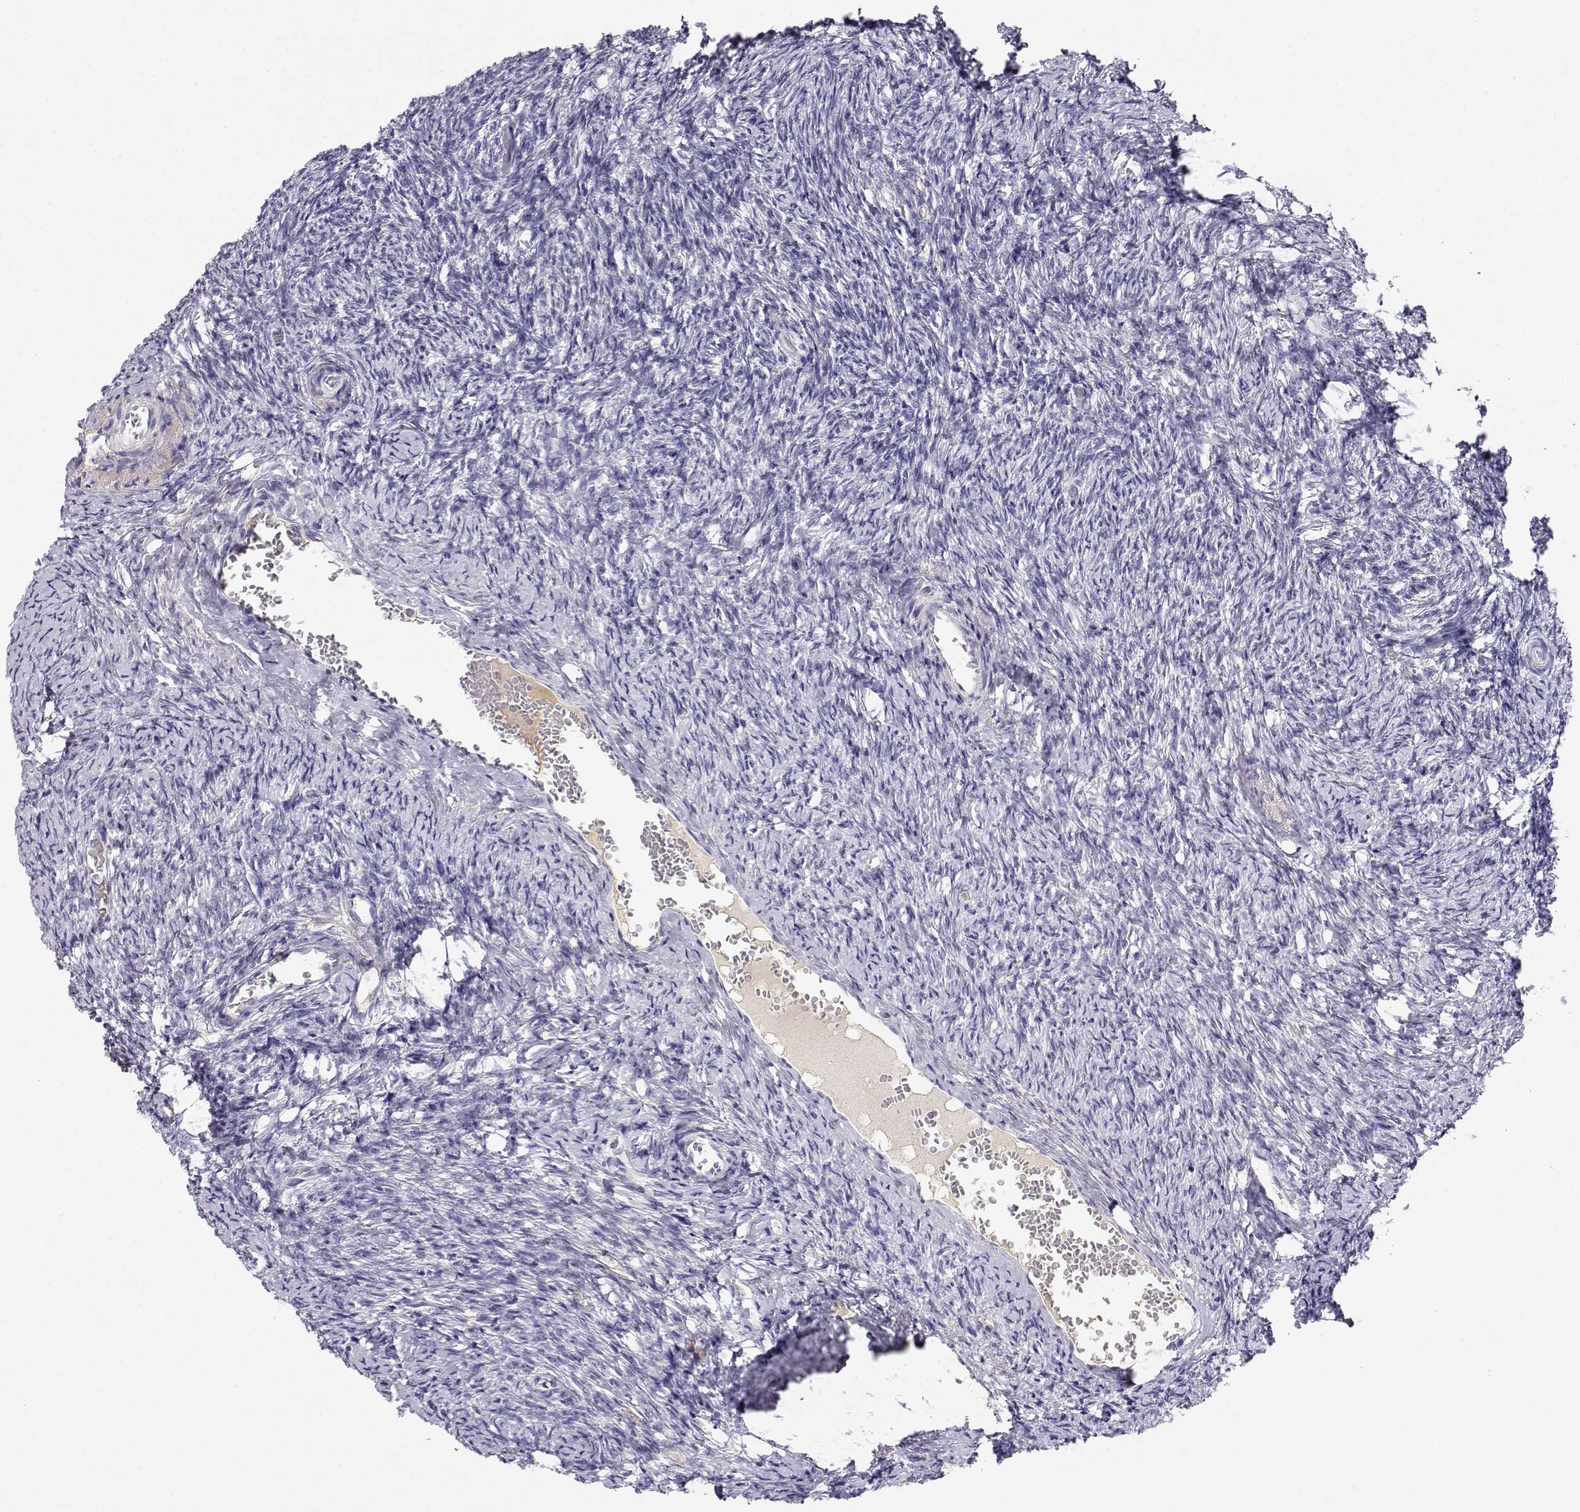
{"staining": {"intensity": "negative", "quantity": "none", "location": "none"}, "tissue": "ovary", "cell_type": "Follicle cells", "image_type": "normal", "snomed": [{"axis": "morphology", "description": "Normal tissue, NOS"}, {"axis": "topography", "description": "Ovary"}], "caption": "Ovary was stained to show a protein in brown. There is no significant expression in follicle cells. (Stains: DAB immunohistochemistry with hematoxylin counter stain, Microscopy: brightfield microscopy at high magnification).", "gene": "CDHR1", "patient": {"sex": "female", "age": 39}}